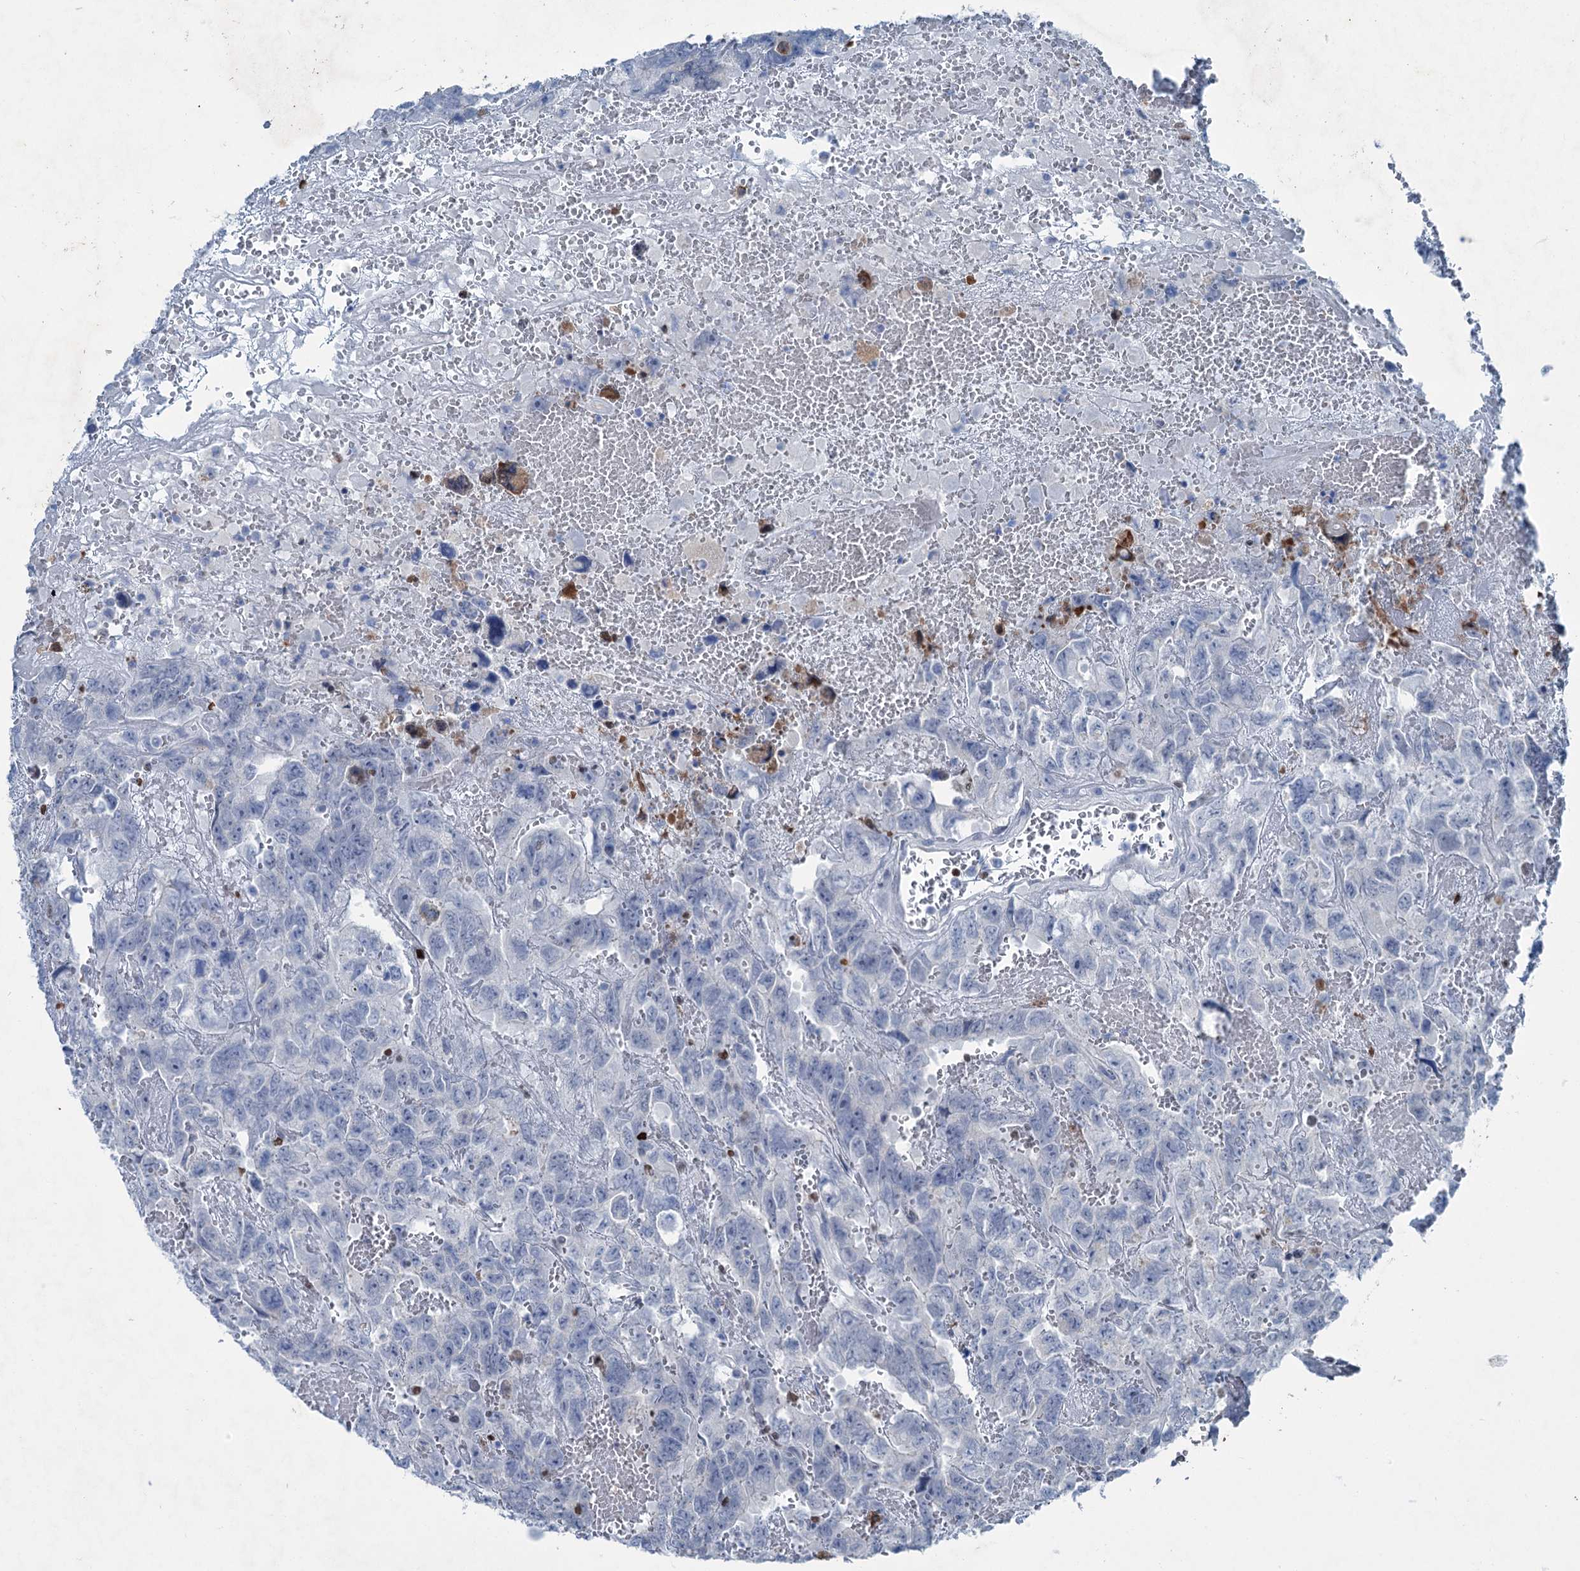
{"staining": {"intensity": "negative", "quantity": "none", "location": "none"}, "tissue": "testis cancer", "cell_type": "Tumor cells", "image_type": "cancer", "snomed": [{"axis": "morphology", "description": "Carcinoma, Embryonal, NOS"}, {"axis": "topography", "description": "Testis"}], "caption": "IHC of human testis cancer (embryonal carcinoma) displays no staining in tumor cells.", "gene": "ELP4", "patient": {"sex": "male", "age": 45}}